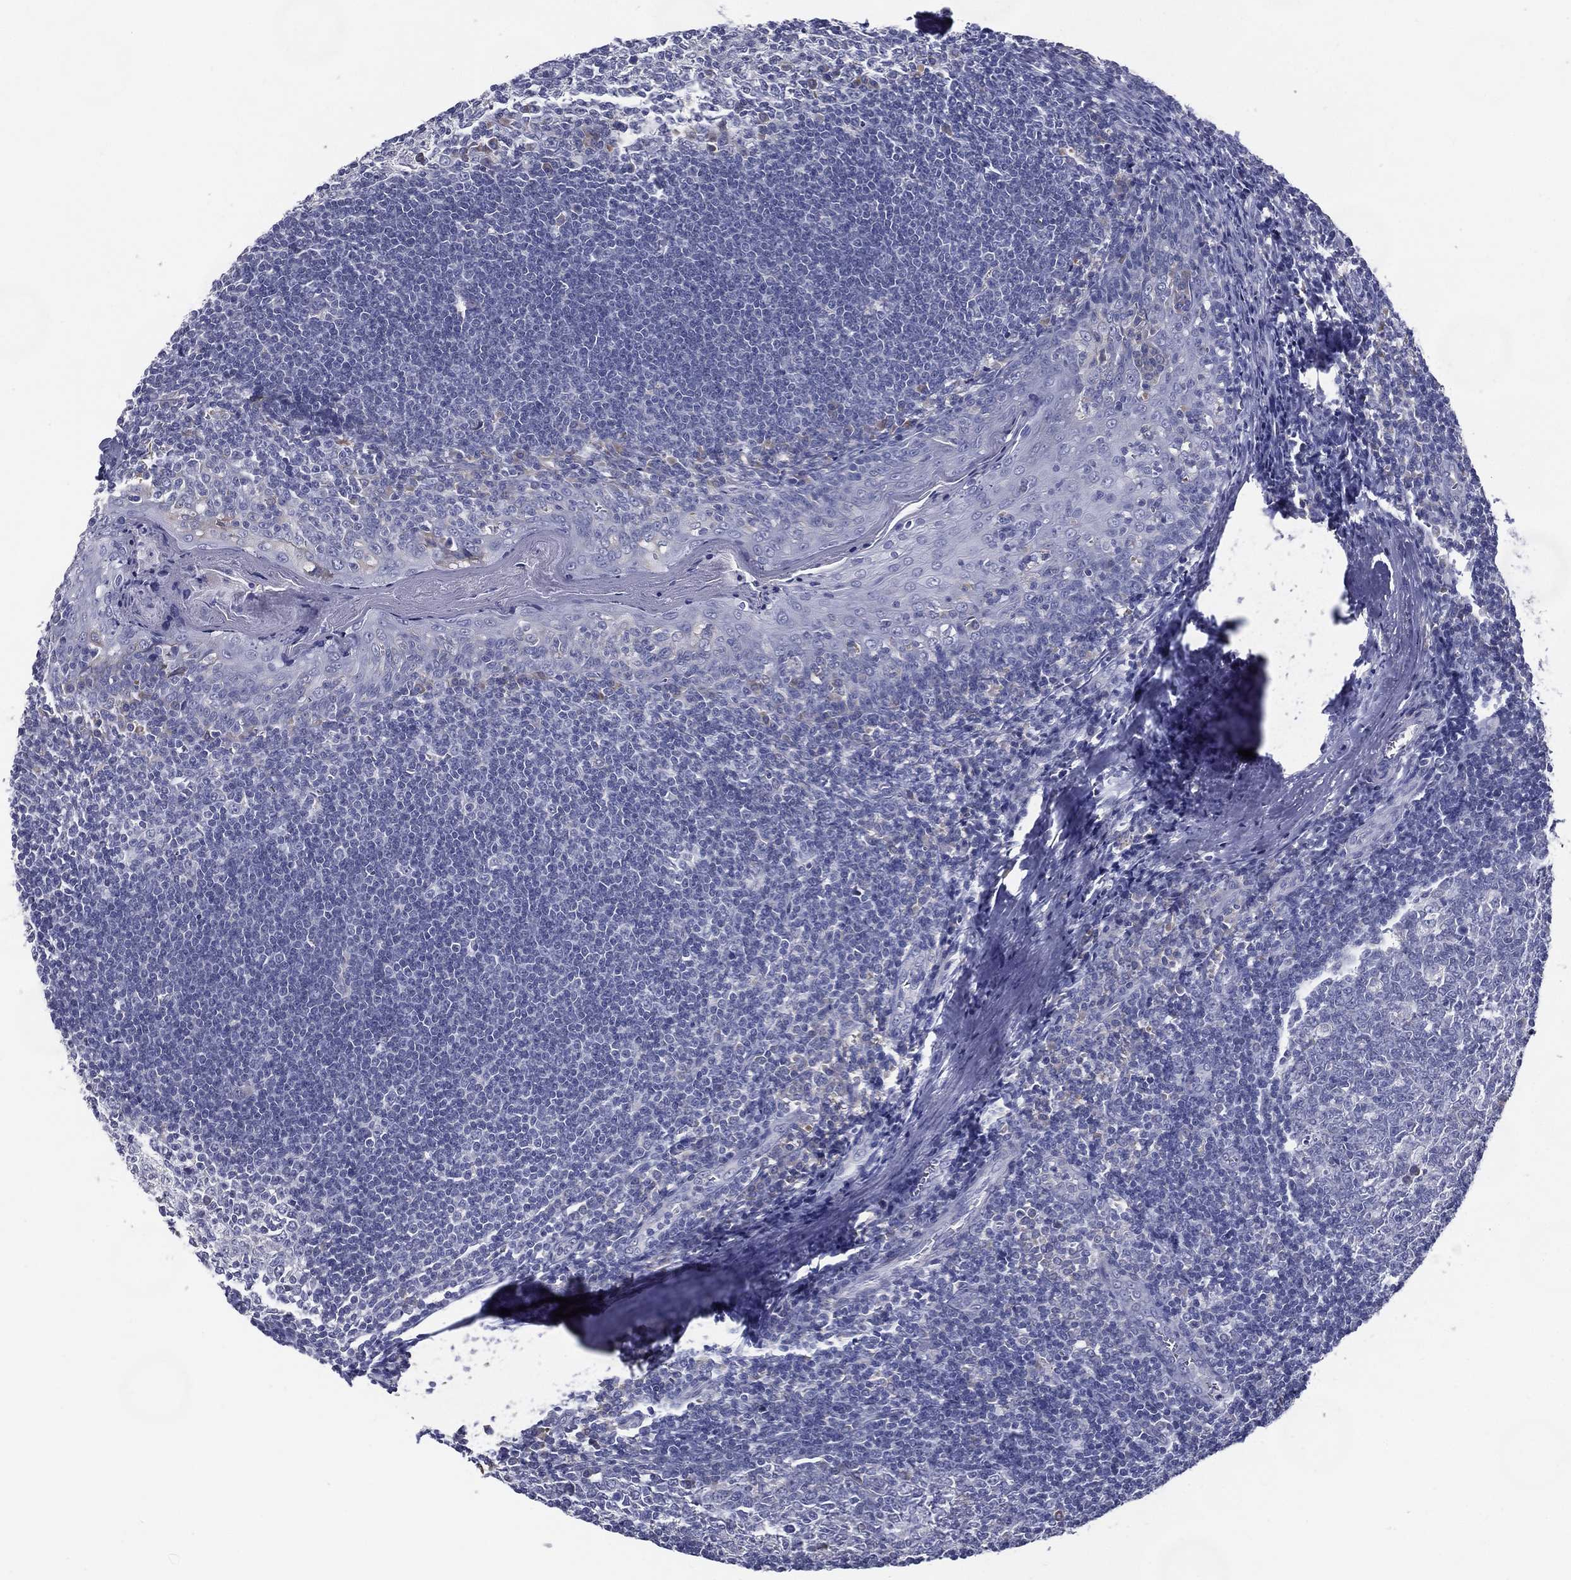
{"staining": {"intensity": "negative", "quantity": "none", "location": "none"}, "tissue": "tonsil", "cell_type": "Germinal center cells", "image_type": "normal", "snomed": [{"axis": "morphology", "description": "Normal tissue, NOS"}, {"axis": "topography", "description": "Tonsil"}], "caption": "An immunohistochemistry histopathology image of benign tonsil is shown. There is no staining in germinal center cells of tonsil.", "gene": "C19orf18", "patient": {"sex": "male", "age": 33}}